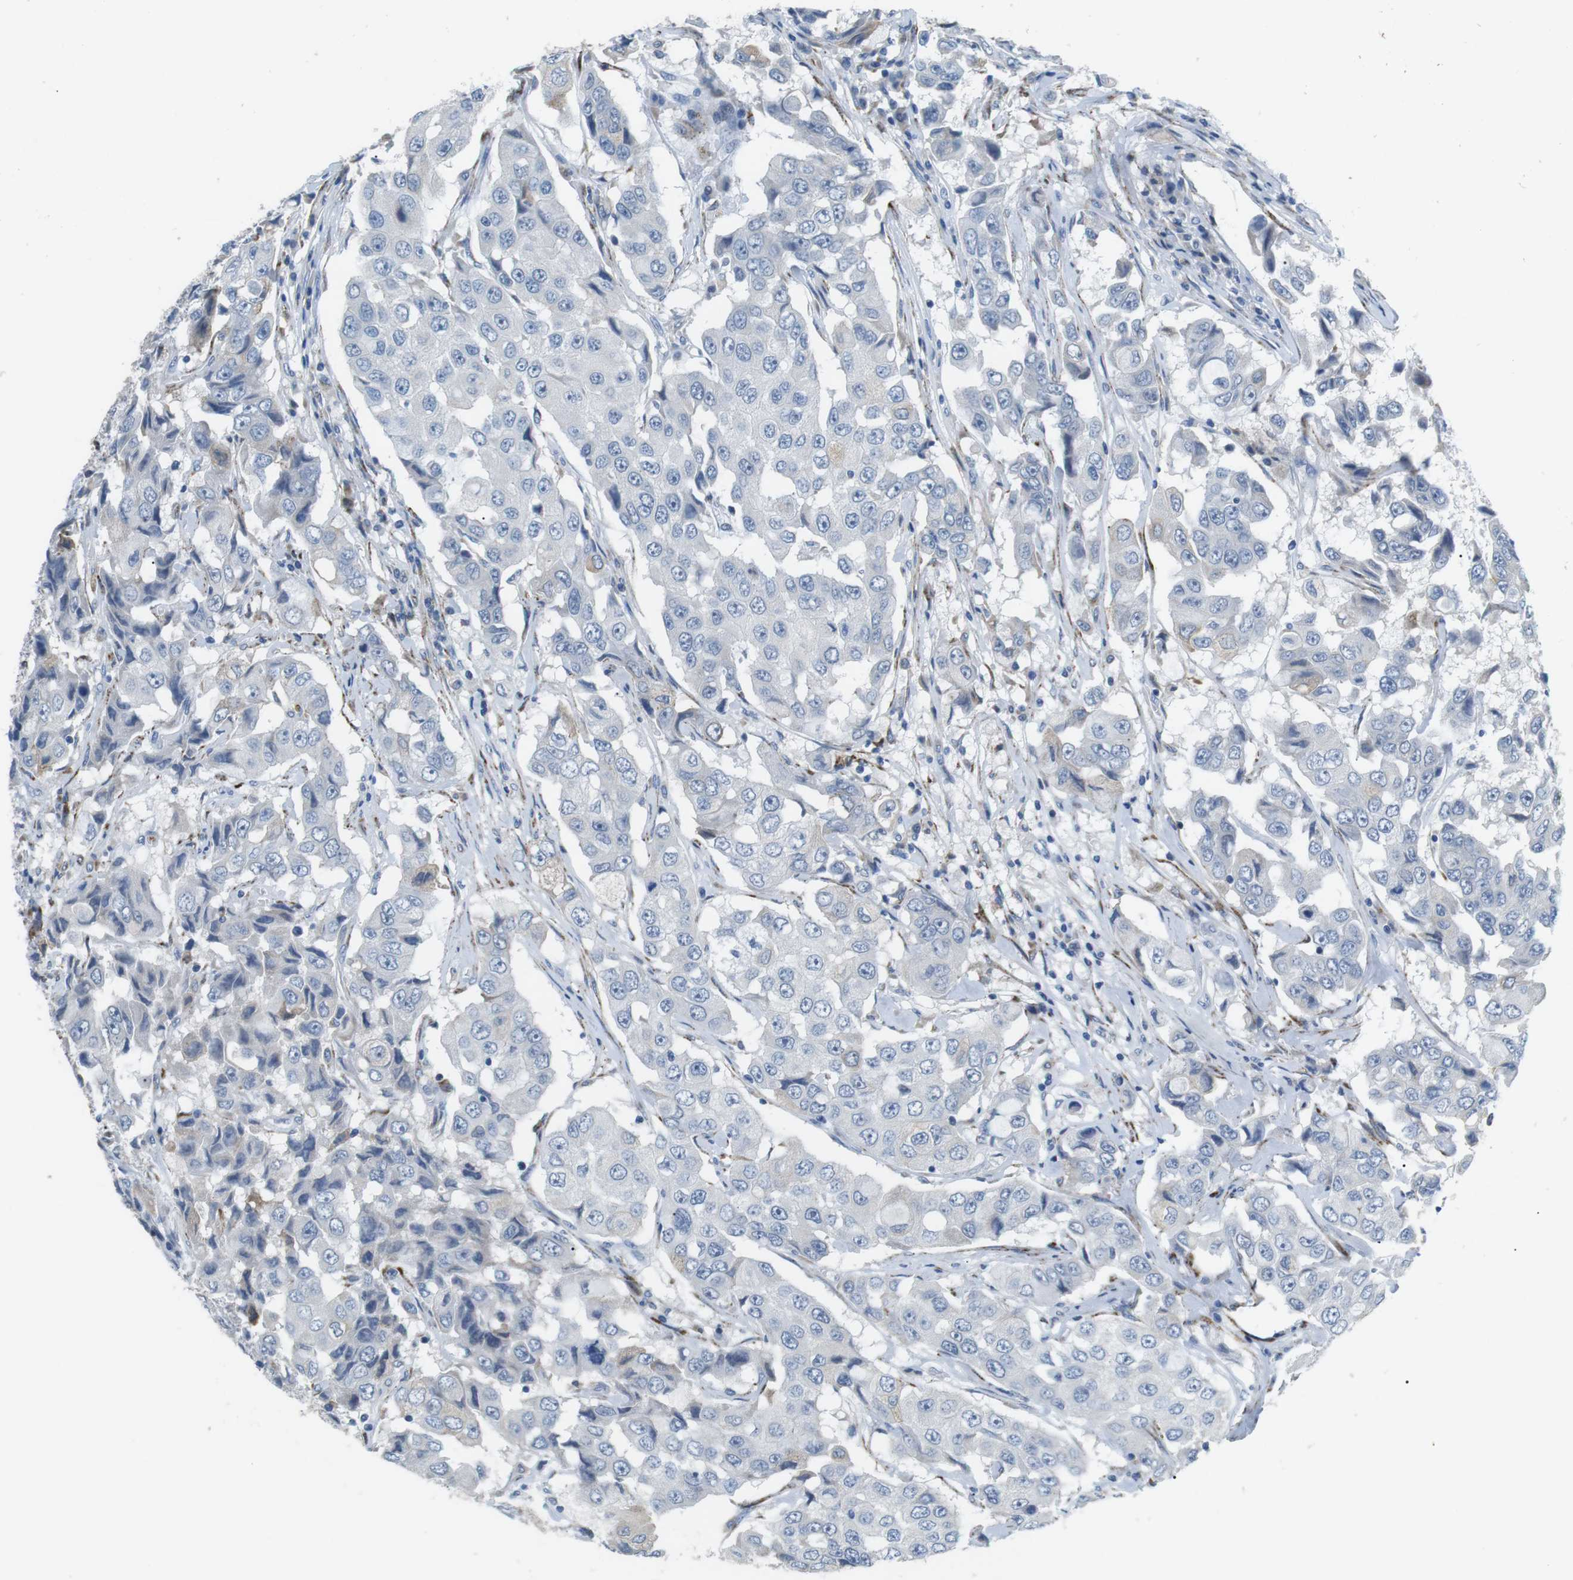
{"staining": {"intensity": "weak", "quantity": "25%-75%", "location": "cytoplasmic/membranous"}, "tissue": "breast cancer", "cell_type": "Tumor cells", "image_type": "cancer", "snomed": [{"axis": "morphology", "description": "Duct carcinoma"}, {"axis": "topography", "description": "Breast"}], "caption": "Human breast cancer stained for a protein (brown) displays weak cytoplasmic/membranous positive staining in approximately 25%-75% of tumor cells.", "gene": "CD300E", "patient": {"sex": "female", "age": 27}}